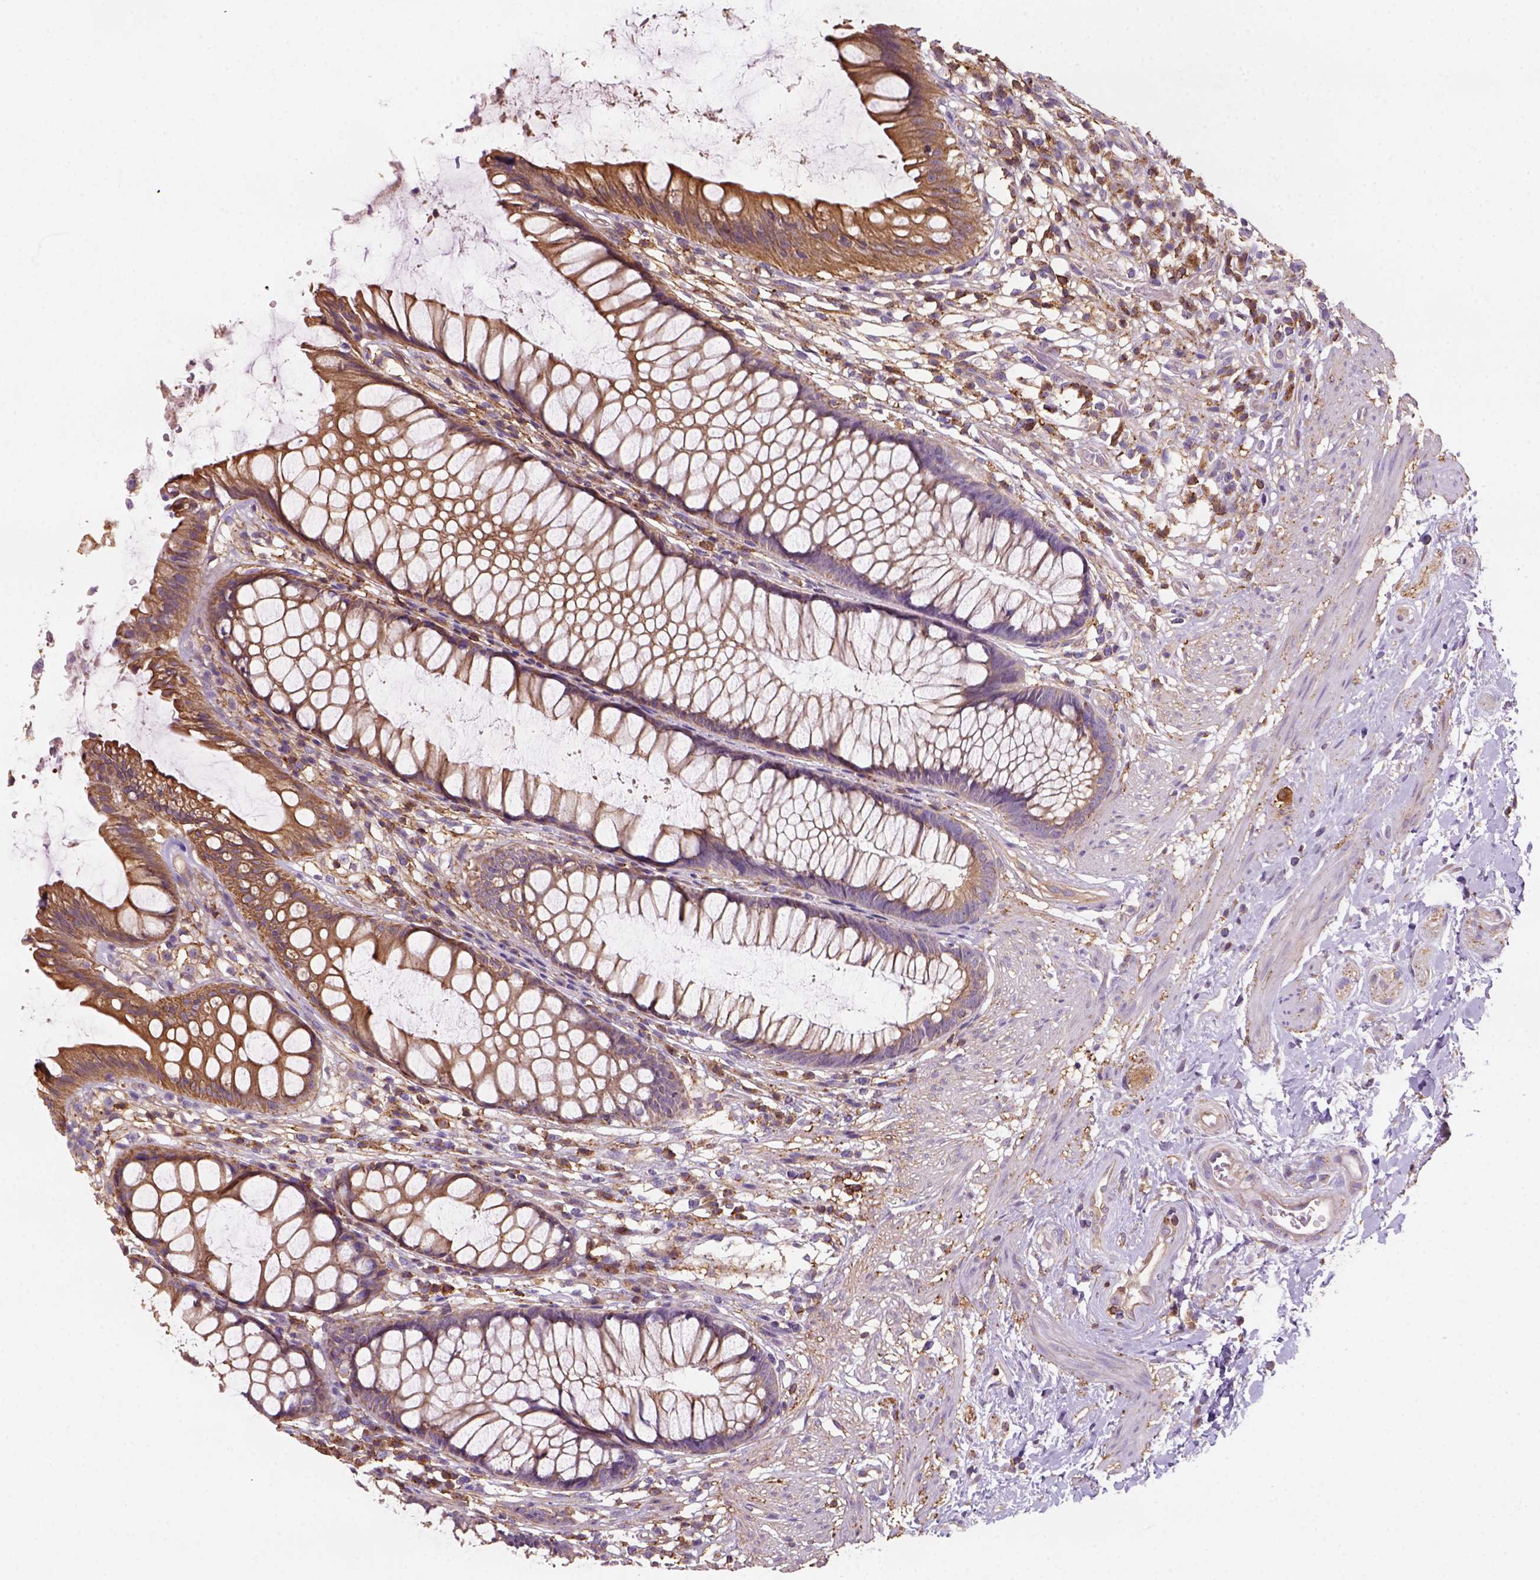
{"staining": {"intensity": "moderate", "quantity": ">75%", "location": "cytoplasmic/membranous"}, "tissue": "rectum", "cell_type": "Glandular cells", "image_type": "normal", "snomed": [{"axis": "morphology", "description": "Normal tissue, NOS"}, {"axis": "topography", "description": "Smooth muscle"}, {"axis": "topography", "description": "Rectum"}], "caption": "Glandular cells reveal medium levels of moderate cytoplasmic/membranous positivity in approximately >75% of cells in normal rectum. The protein of interest is shown in brown color, while the nuclei are stained blue.", "gene": "GPRC5D", "patient": {"sex": "male", "age": 53}}